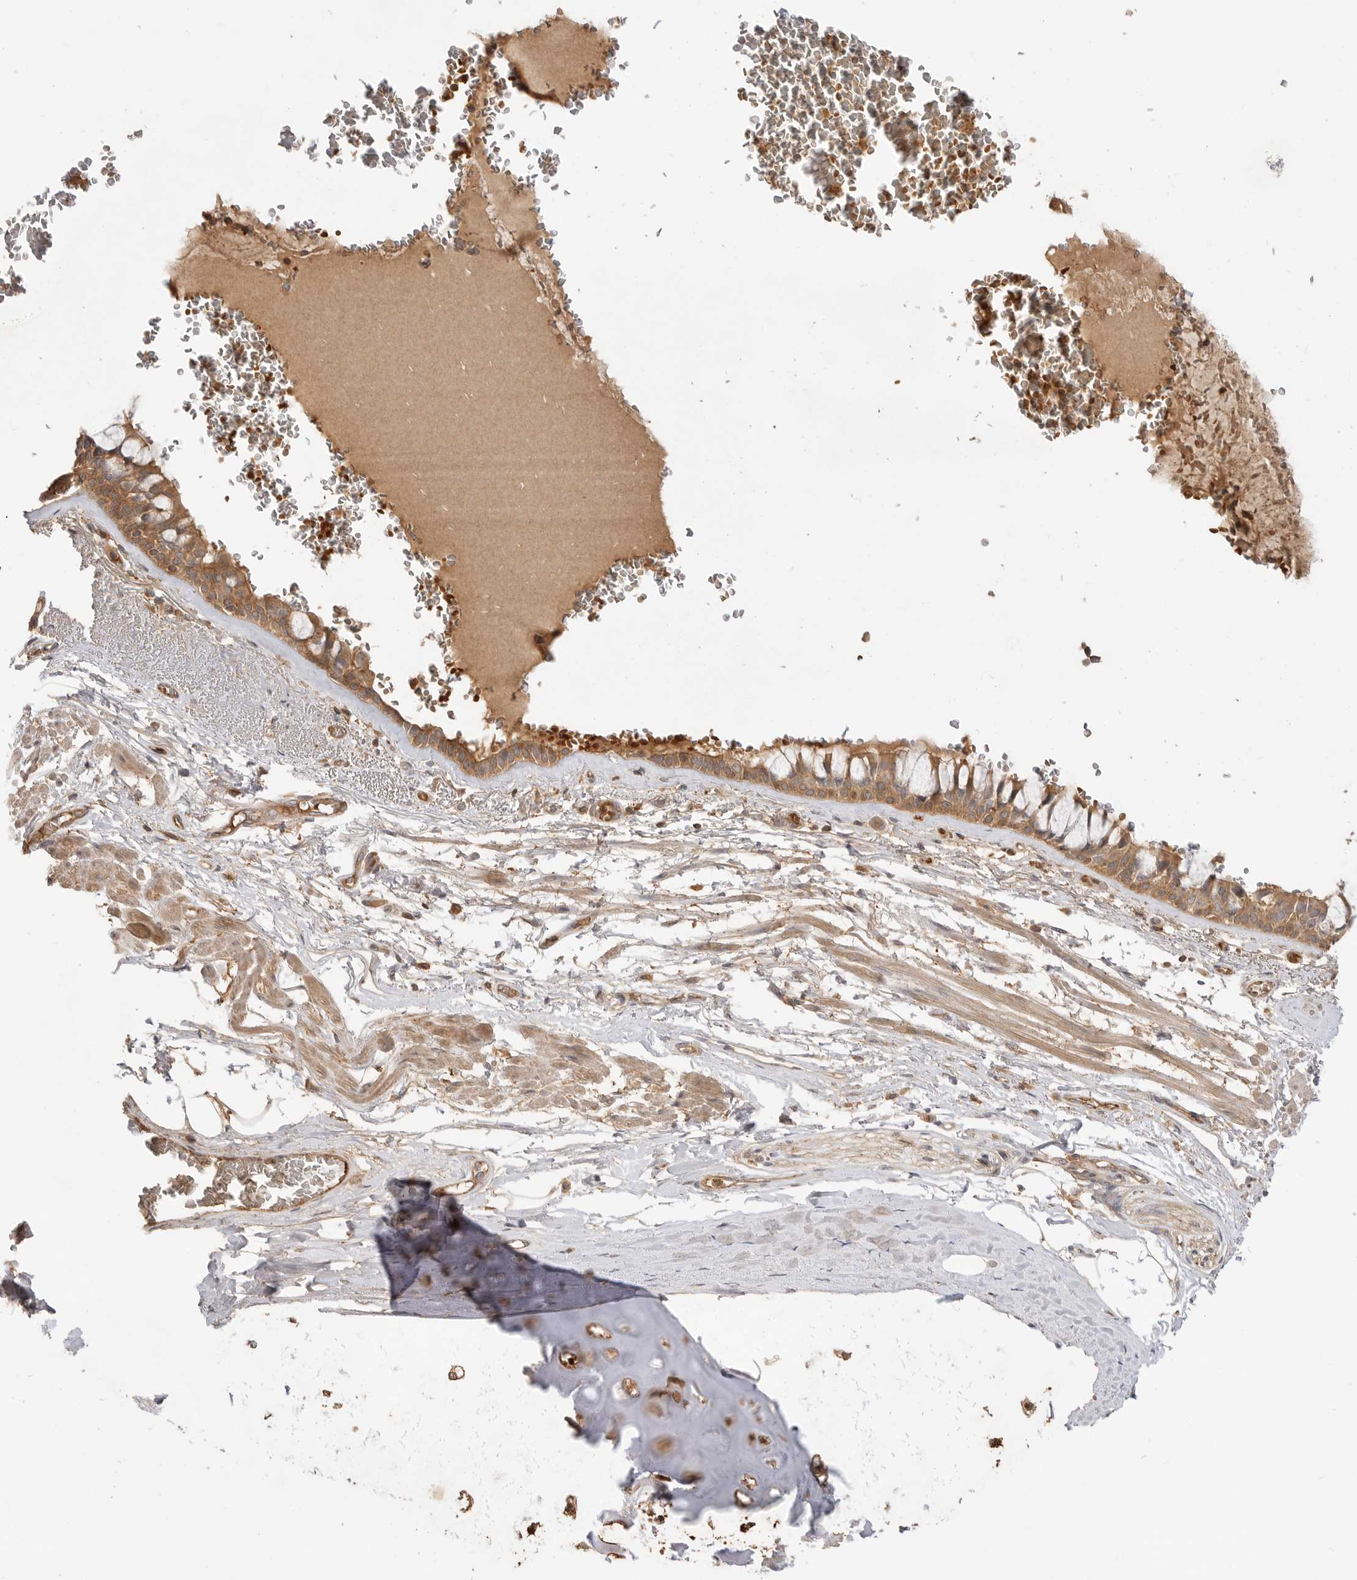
{"staining": {"intensity": "strong", "quantity": ">75%", "location": "cytoplasmic/membranous"}, "tissue": "bronchus", "cell_type": "Respiratory epithelial cells", "image_type": "normal", "snomed": [{"axis": "morphology", "description": "Normal tissue, NOS"}, {"axis": "topography", "description": "Bronchus"}], "caption": "Immunohistochemistry (IHC) micrograph of normal bronchus: bronchus stained using immunohistochemistry (IHC) shows high levels of strong protein expression localized specifically in the cytoplasmic/membranous of respiratory epithelial cells, appearing as a cytoplasmic/membranous brown color.", "gene": "CLDN12", "patient": {"sex": "male", "age": 66}}